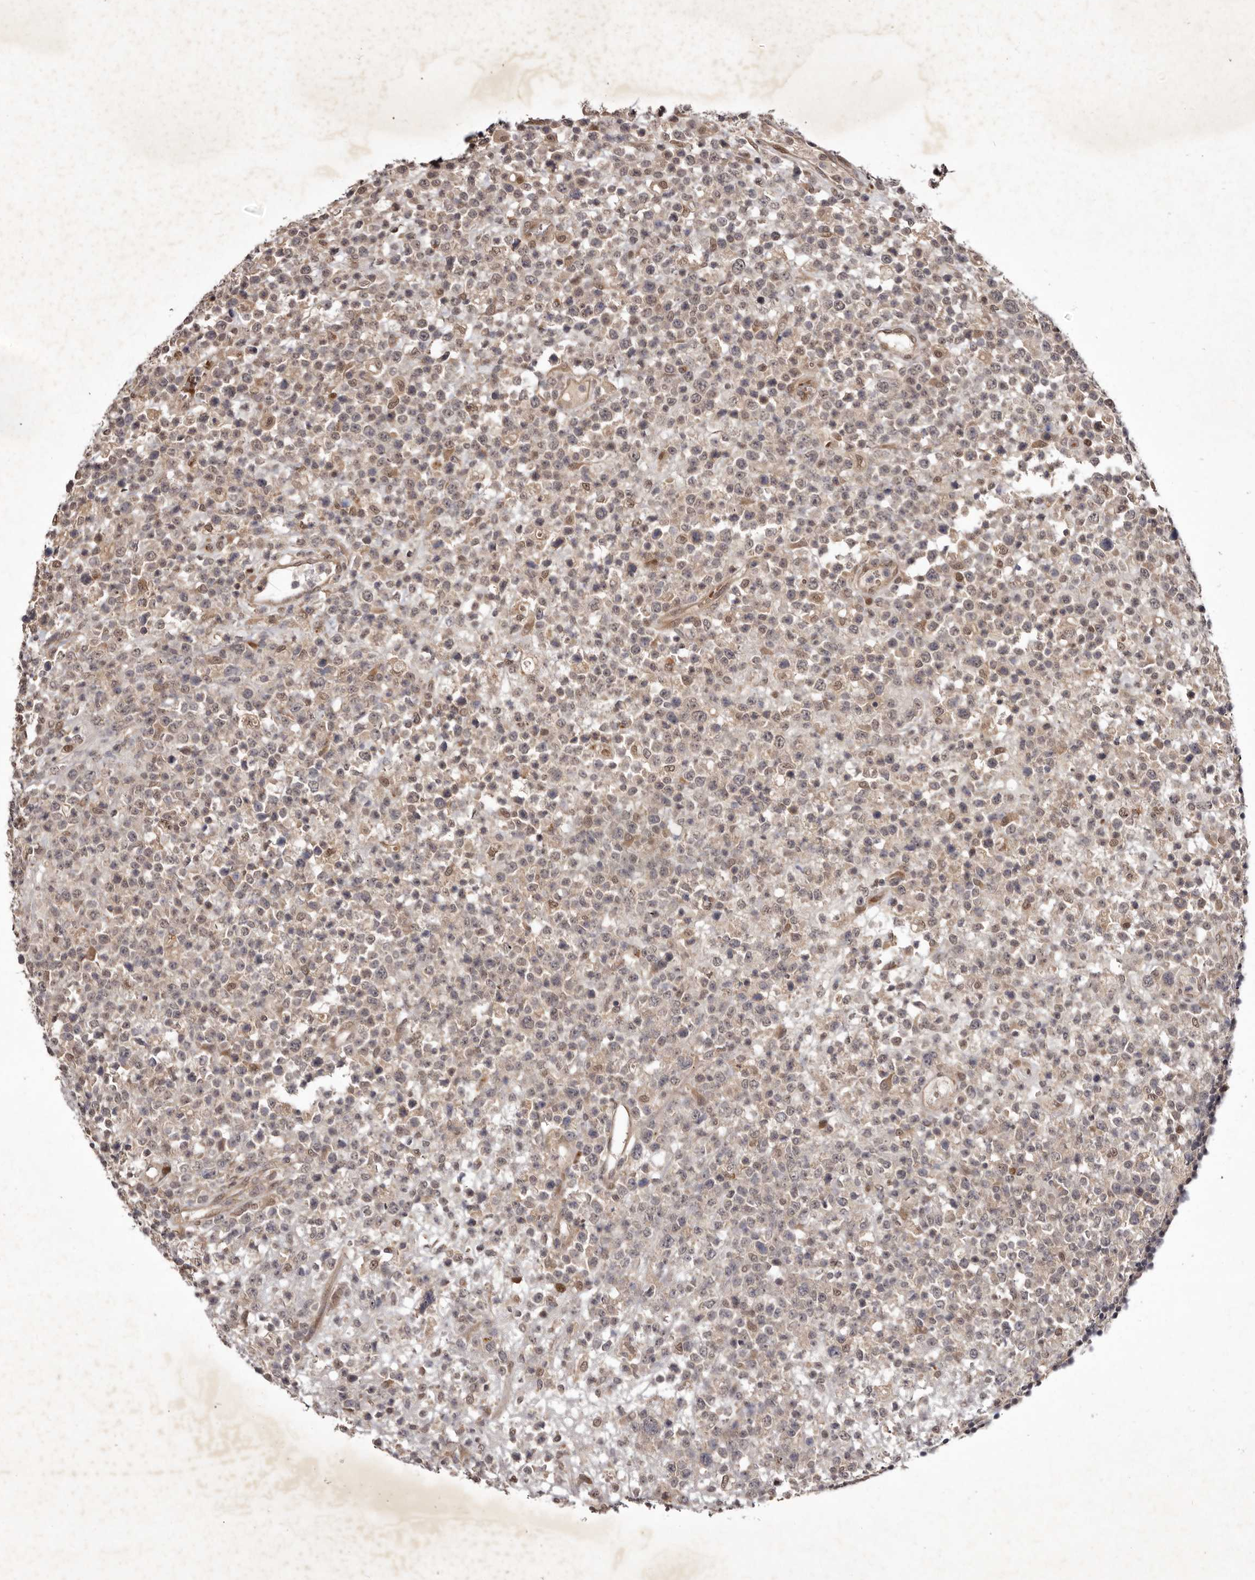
{"staining": {"intensity": "moderate", "quantity": "25%-75%", "location": "cytoplasmic/membranous,nuclear"}, "tissue": "lymphoma", "cell_type": "Tumor cells", "image_type": "cancer", "snomed": [{"axis": "morphology", "description": "Malignant lymphoma, non-Hodgkin's type, High grade"}, {"axis": "topography", "description": "Colon"}], "caption": "Immunohistochemistry (DAB (3,3'-diaminobenzidine)) staining of human high-grade malignant lymphoma, non-Hodgkin's type reveals moderate cytoplasmic/membranous and nuclear protein staining in approximately 25%-75% of tumor cells. The staining was performed using DAB (3,3'-diaminobenzidine), with brown indicating positive protein expression. Nuclei are stained blue with hematoxylin.", "gene": "ABL1", "patient": {"sex": "female", "age": 53}}